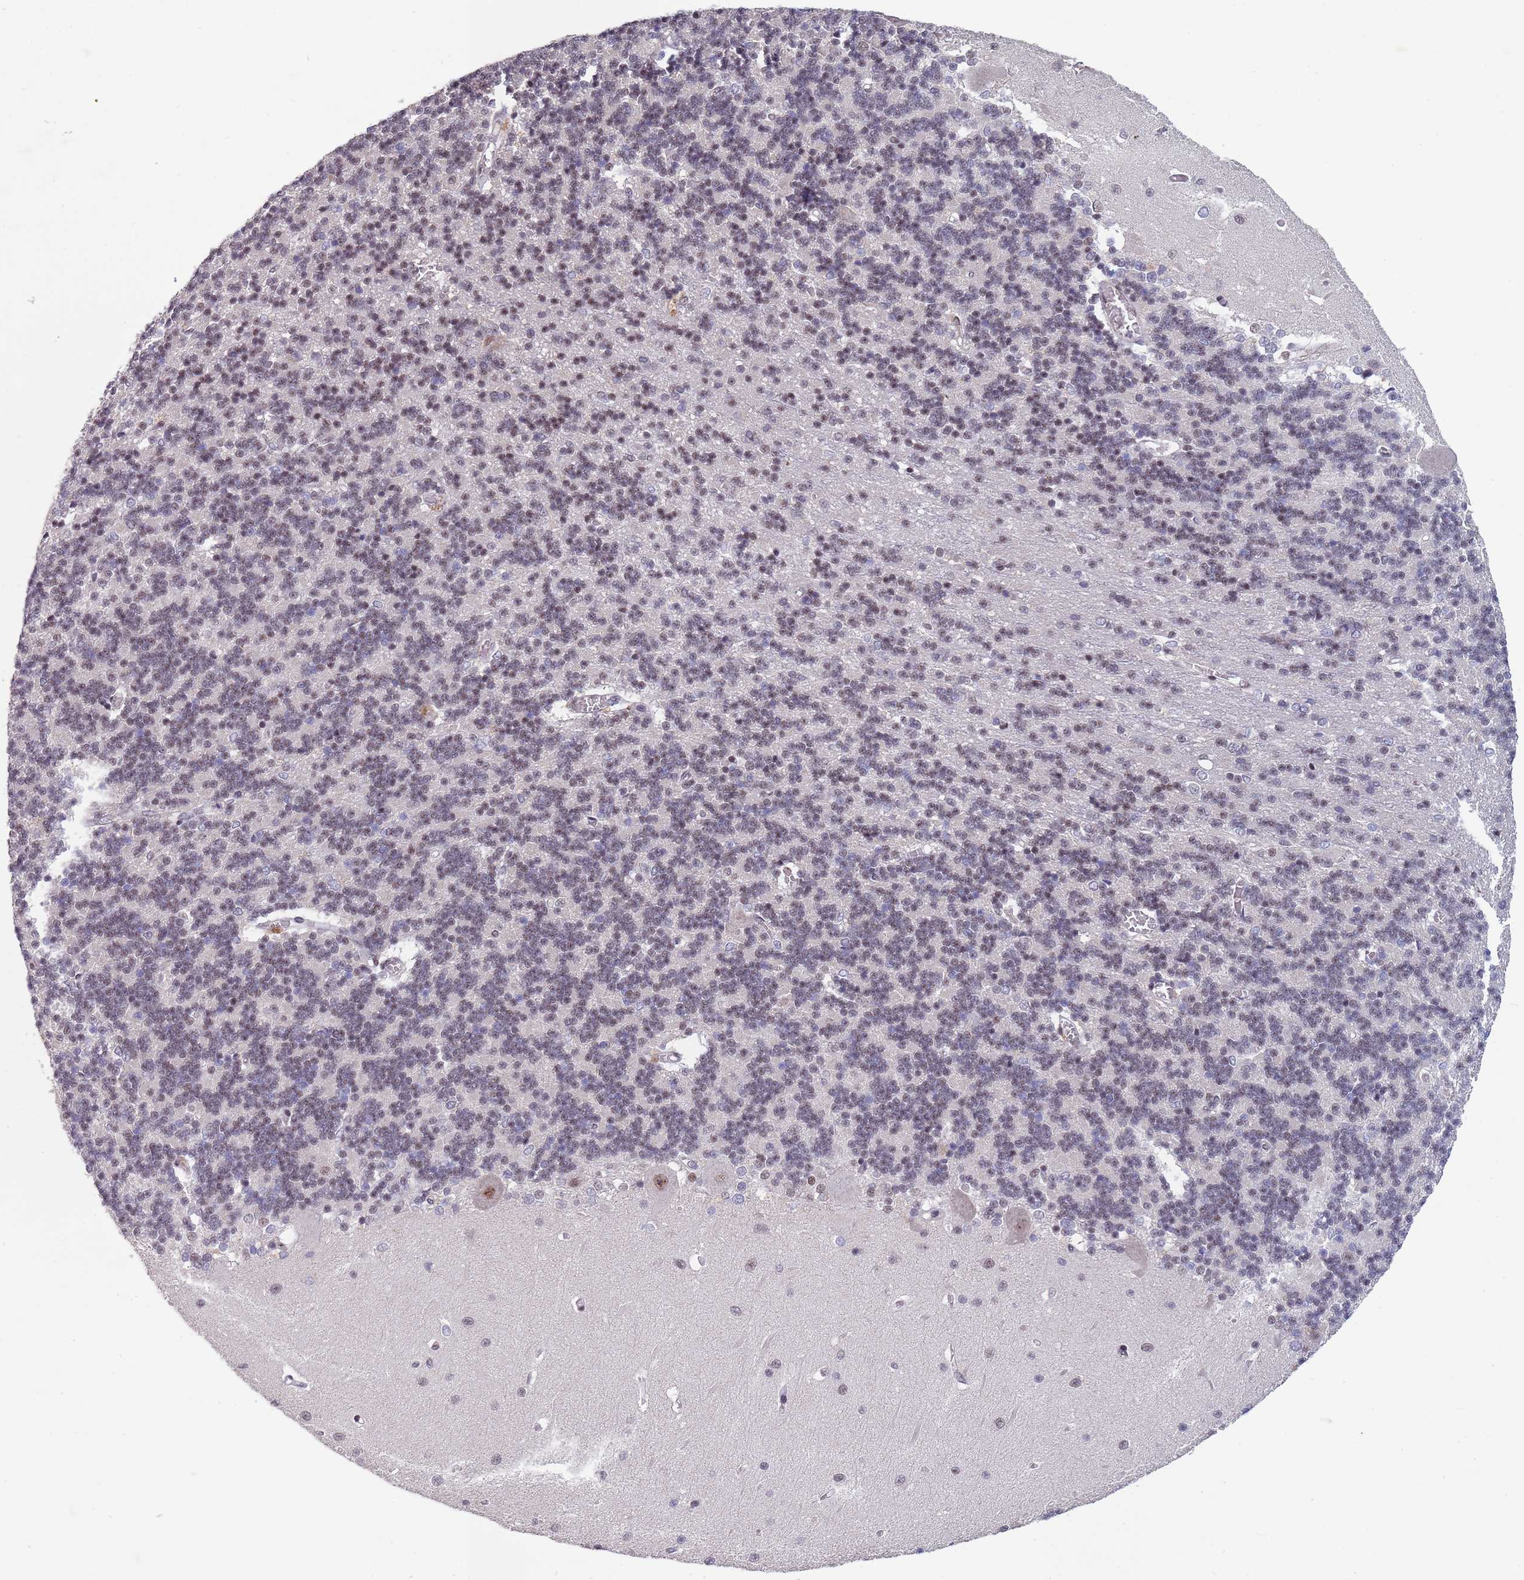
{"staining": {"intensity": "negative", "quantity": "none", "location": "none"}, "tissue": "cerebellum", "cell_type": "Cells in granular layer", "image_type": "normal", "snomed": [{"axis": "morphology", "description": "Normal tissue, NOS"}, {"axis": "topography", "description": "Cerebellum"}], "caption": "This is a micrograph of IHC staining of normal cerebellum, which shows no positivity in cells in granular layer. (DAB (3,3'-diaminobenzidine) IHC visualized using brightfield microscopy, high magnification).", "gene": "CIZ1", "patient": {"sex": "male", "age": 37}}